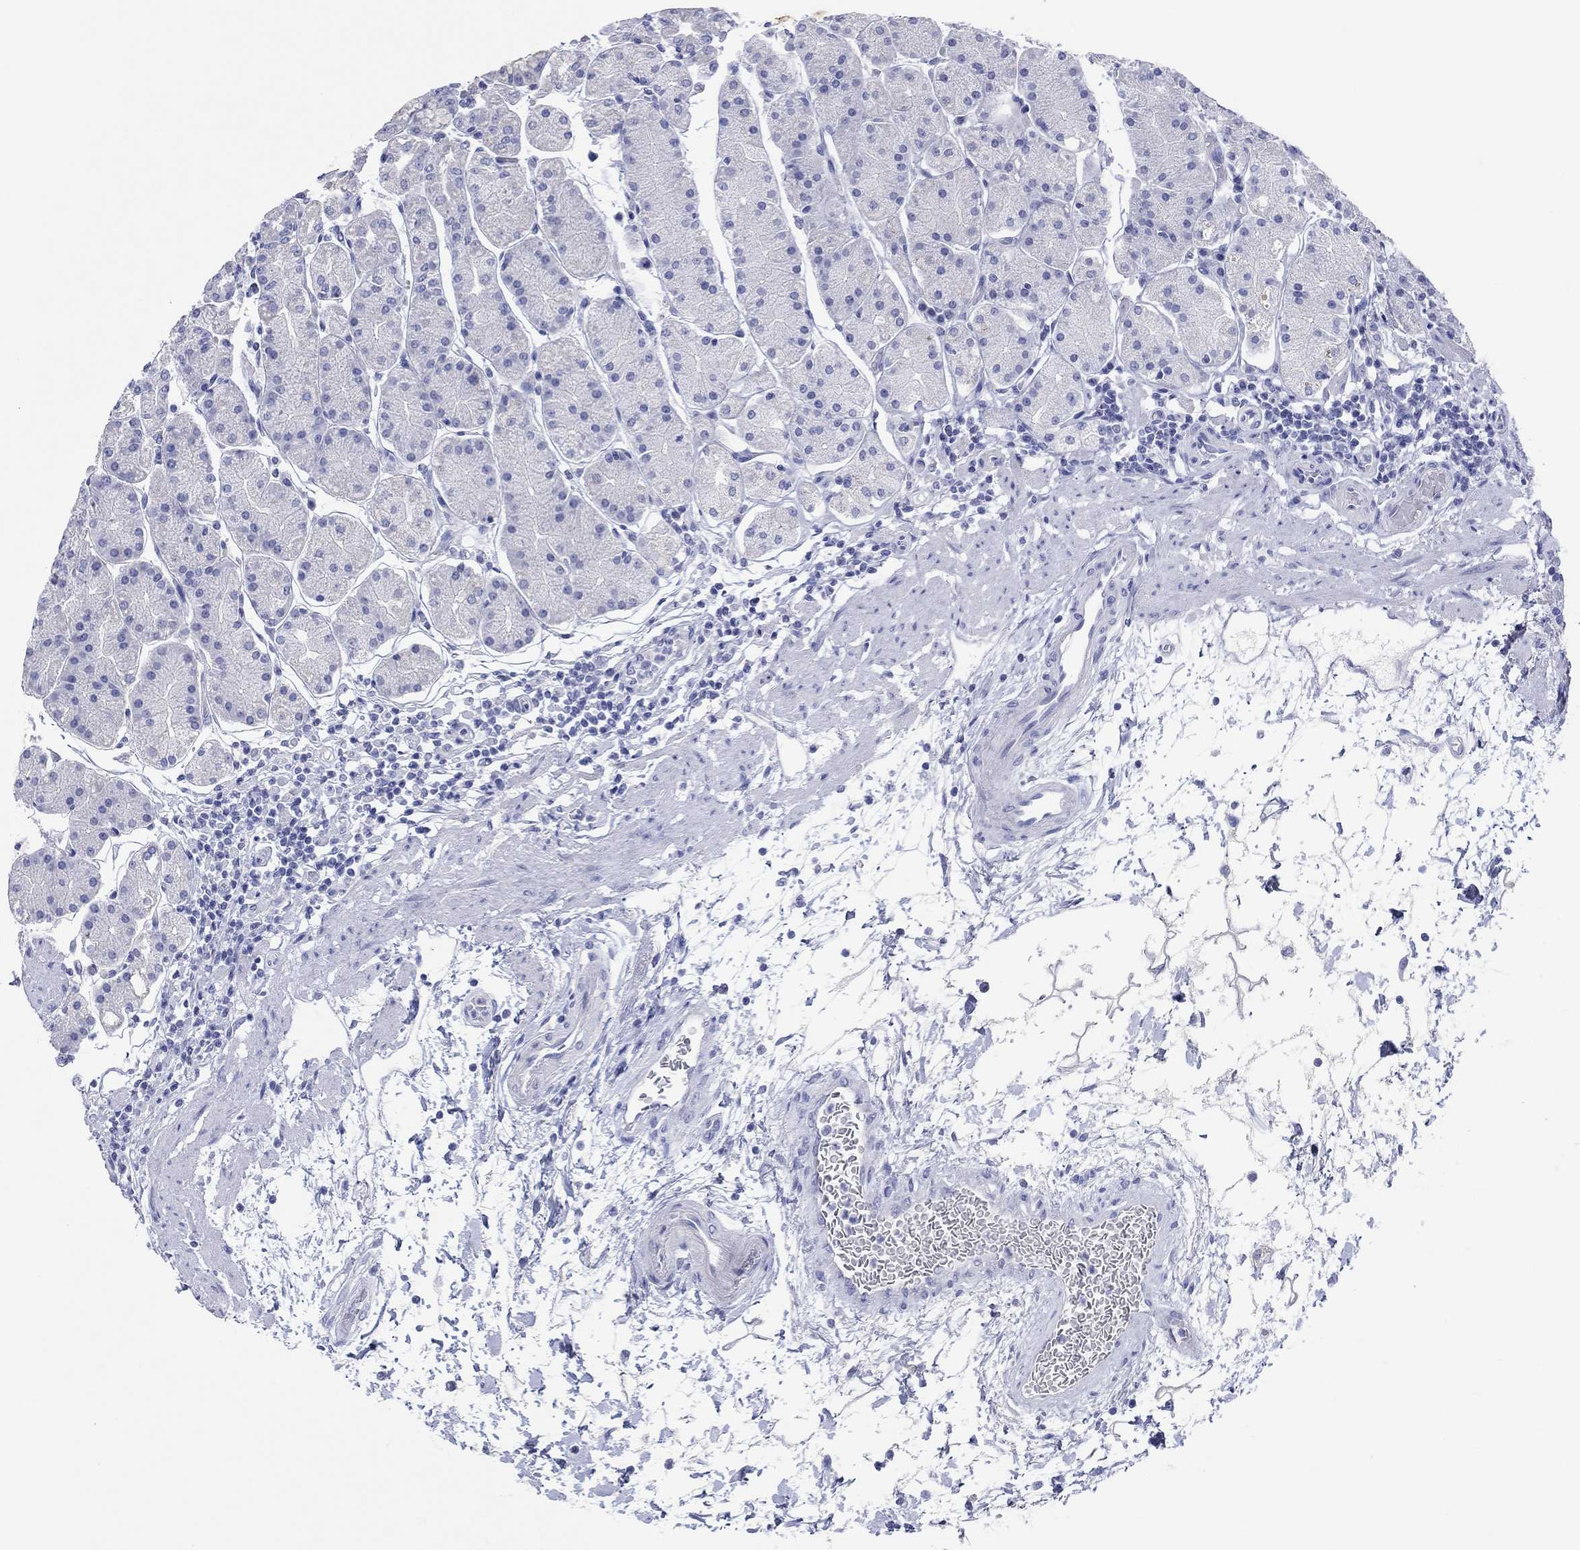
{"staining": {"intensity": "weak", "quantity": "<25%", "location": "cytoplasmic/membranous"}, "tissue": "stomach", "cell_type": "Glandular cells", "image_type": "normal", "snomed": [{"axis": "morphology", "description": "Normal tissue, NOS"}, {"axis": "topography", "description": "Stomach"}], "caption": "High magnification brightfield microscopy of normal stomach stained with DAB (brown) and counterstained with hematoxylin (blue): glandular cells show no significant expression. (DAB (3,3'-diaminobenzidine) immunohistochemistry (IHC) visualized using brightfield microscopy, high magnification).", "gene": "MAGEB6", "patient": {"sex": "male", "age": 54}}